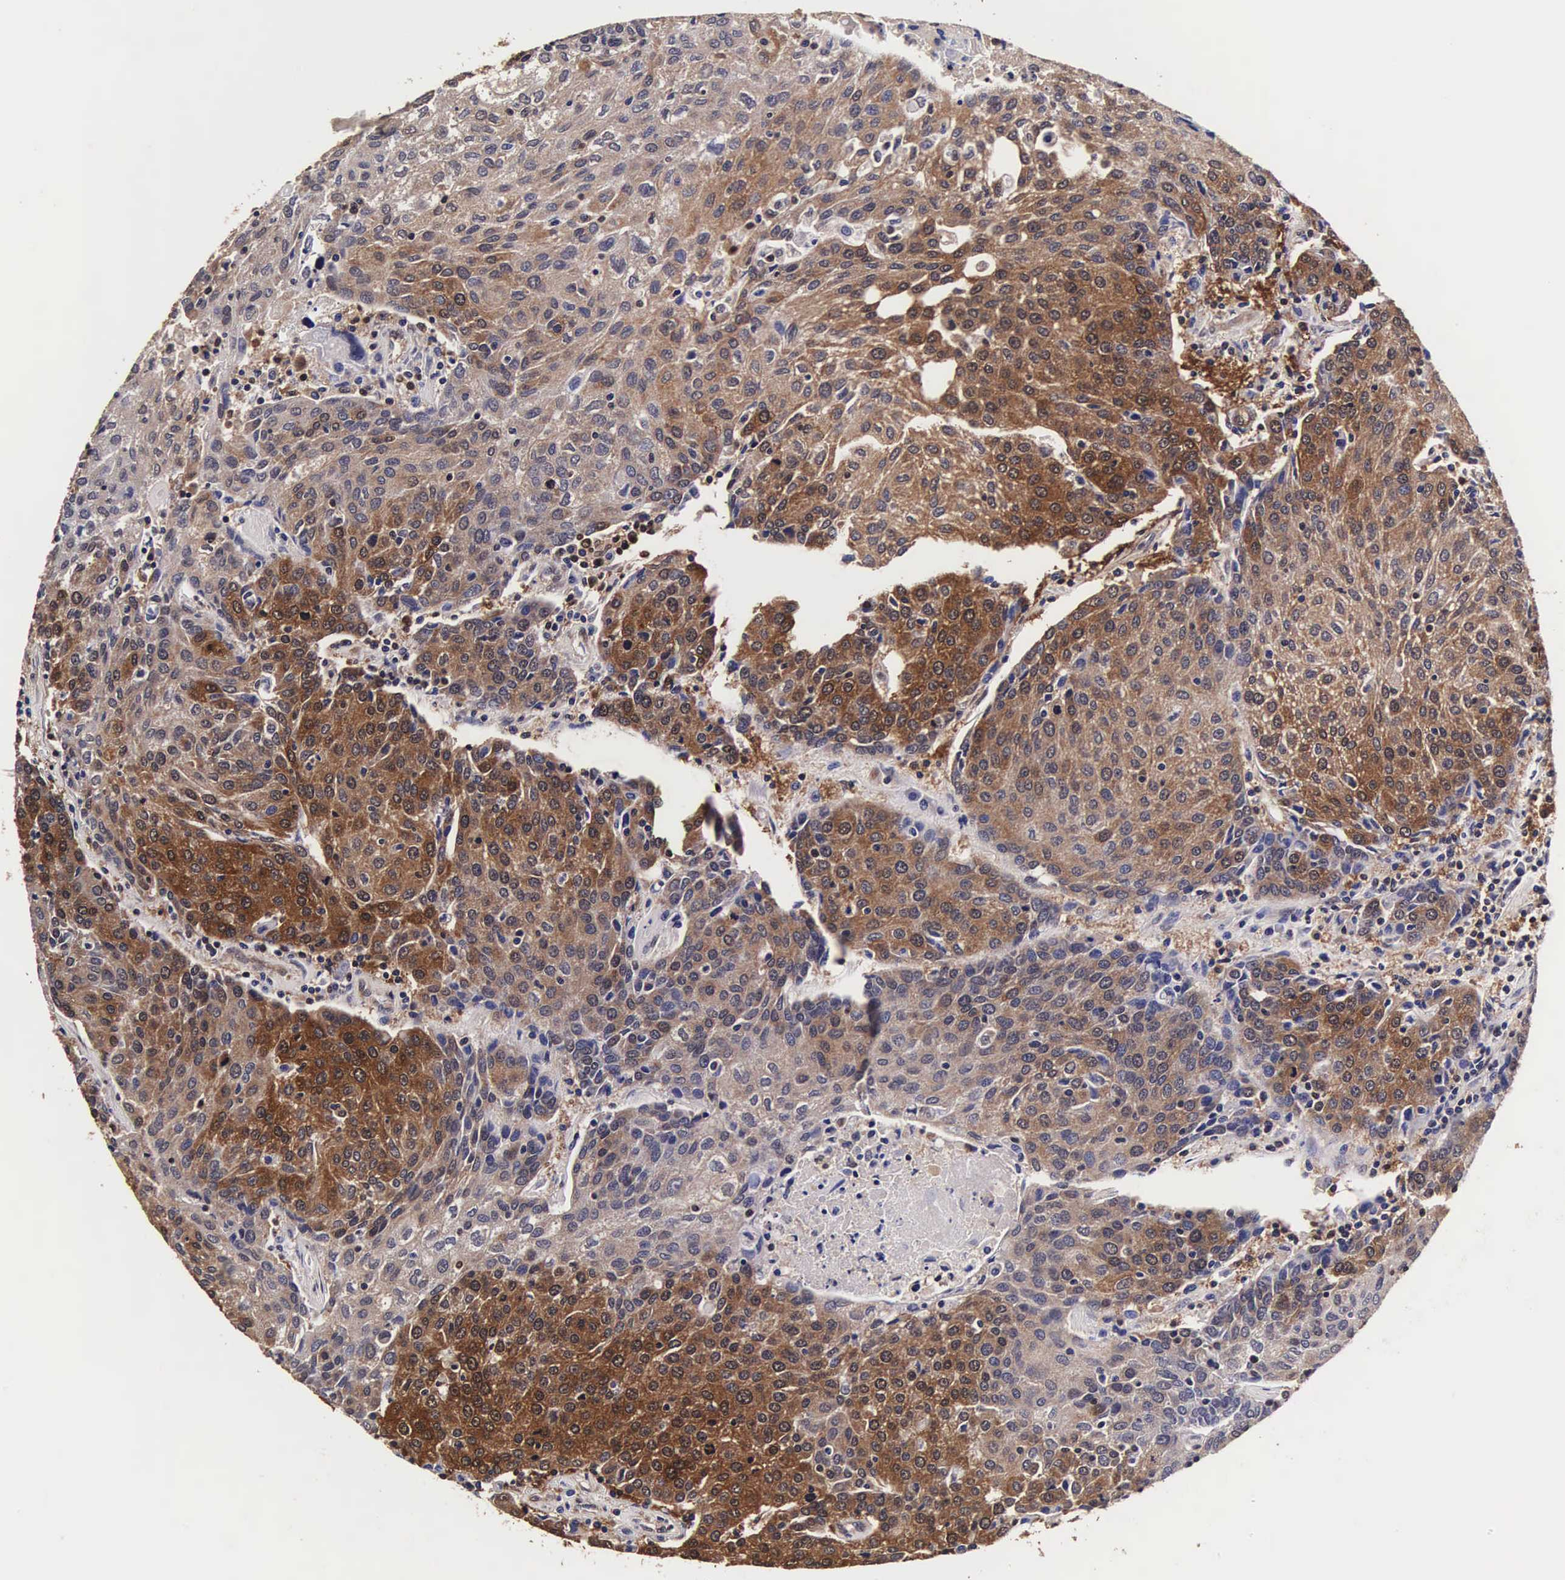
{"staining": {"intensity": "moderate", "quantity": ">75%", "location": "cytoplasmic/membranous,nuclear"}, "tissue": "urothelial cancer", "cell_type": "Tumor cells", "image_type": "cancer", "snomed": [{"axis": "morphology", "description": "Urothelial carcinoma, High grade"}, {"axis": "topography", "description": "Urinary bladder"}], "caption": "Human urothelial cancer stained with a protein marker shows moderate staining in tumor cells.", "gene": "TECPR2", "patient": {"sex": "female", "age": 85}}